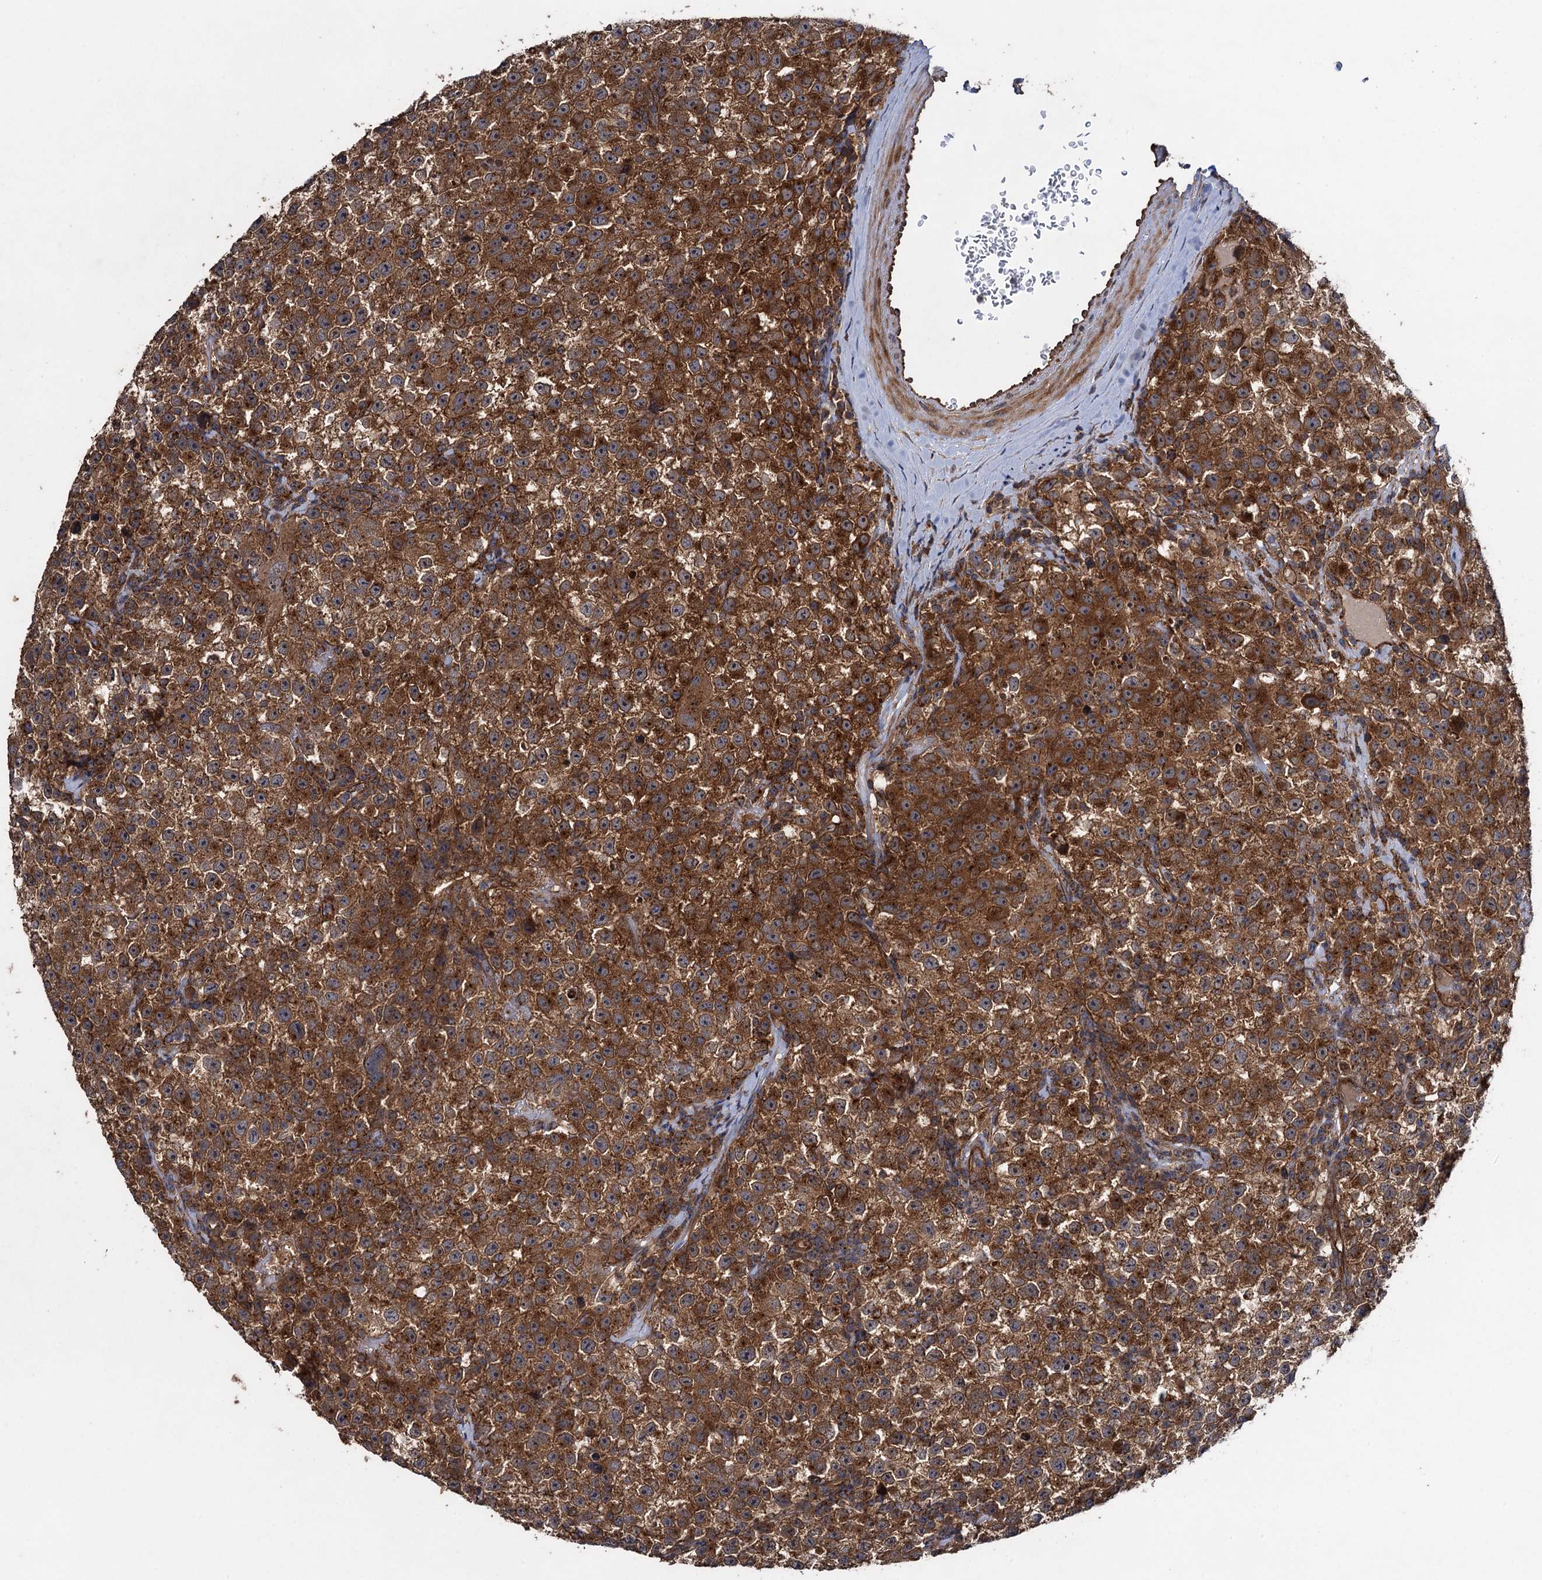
{"staining": {"intensity": "strong", "quantity": ">75%", "location": "cytoplasmic/membranous"}, "tissue": "testis cancer", "cell_type": "Tumor cells", "image_type": "cancer", "snomed": [{"axis": "morphology", "description": "Seminoma, NOS"}, {"axis": "topography", "description": "Testis"}], "caption": "A brown stain shows strong cytoplasmic/membranous positivity of a protein in testis cancer tumor cells. The protein is stained brown, and the nuclei are stained in blue (DAB (3,3'-diaminobenzidine) IHC with brightfield microscopy, high magnification).", "gene": "HAUS1", "patient": {"sex": "male", "age": 22}}